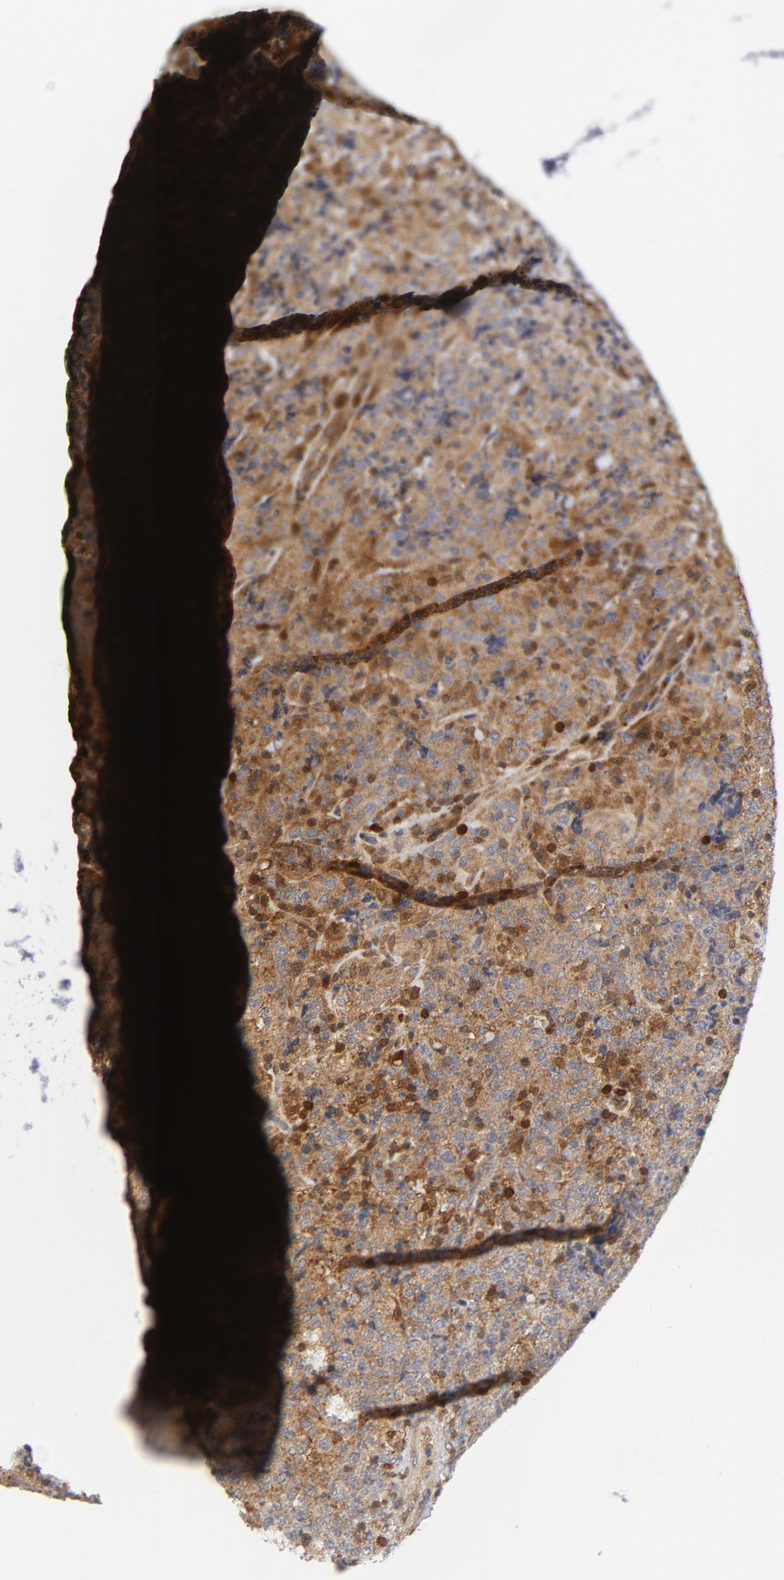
{"staining": {"intensity": "strong", "quantity": ">75%", "location": "cytoplasmic/membranous,nuclear"}, "tissue": "lymphoma", "cell_type": "Tumor cells", "image_type": "cancer", "snomed": [{"axis": "morphology", "description": "Malignant lymphoma, non-Hodgkin's type, High grade"}, {"axis": "topography", "description": "Tonsil"}], "caption": "Protein positivity by IHC displays strong cytoplasmic/membranous and nuclear positivity in approximately >75% of tumor cells in malignant lymphoma, non-Hodgkin's type (high-grade).", "gene": "TRADD", "patient": {"sex": "female", "age": 36}}